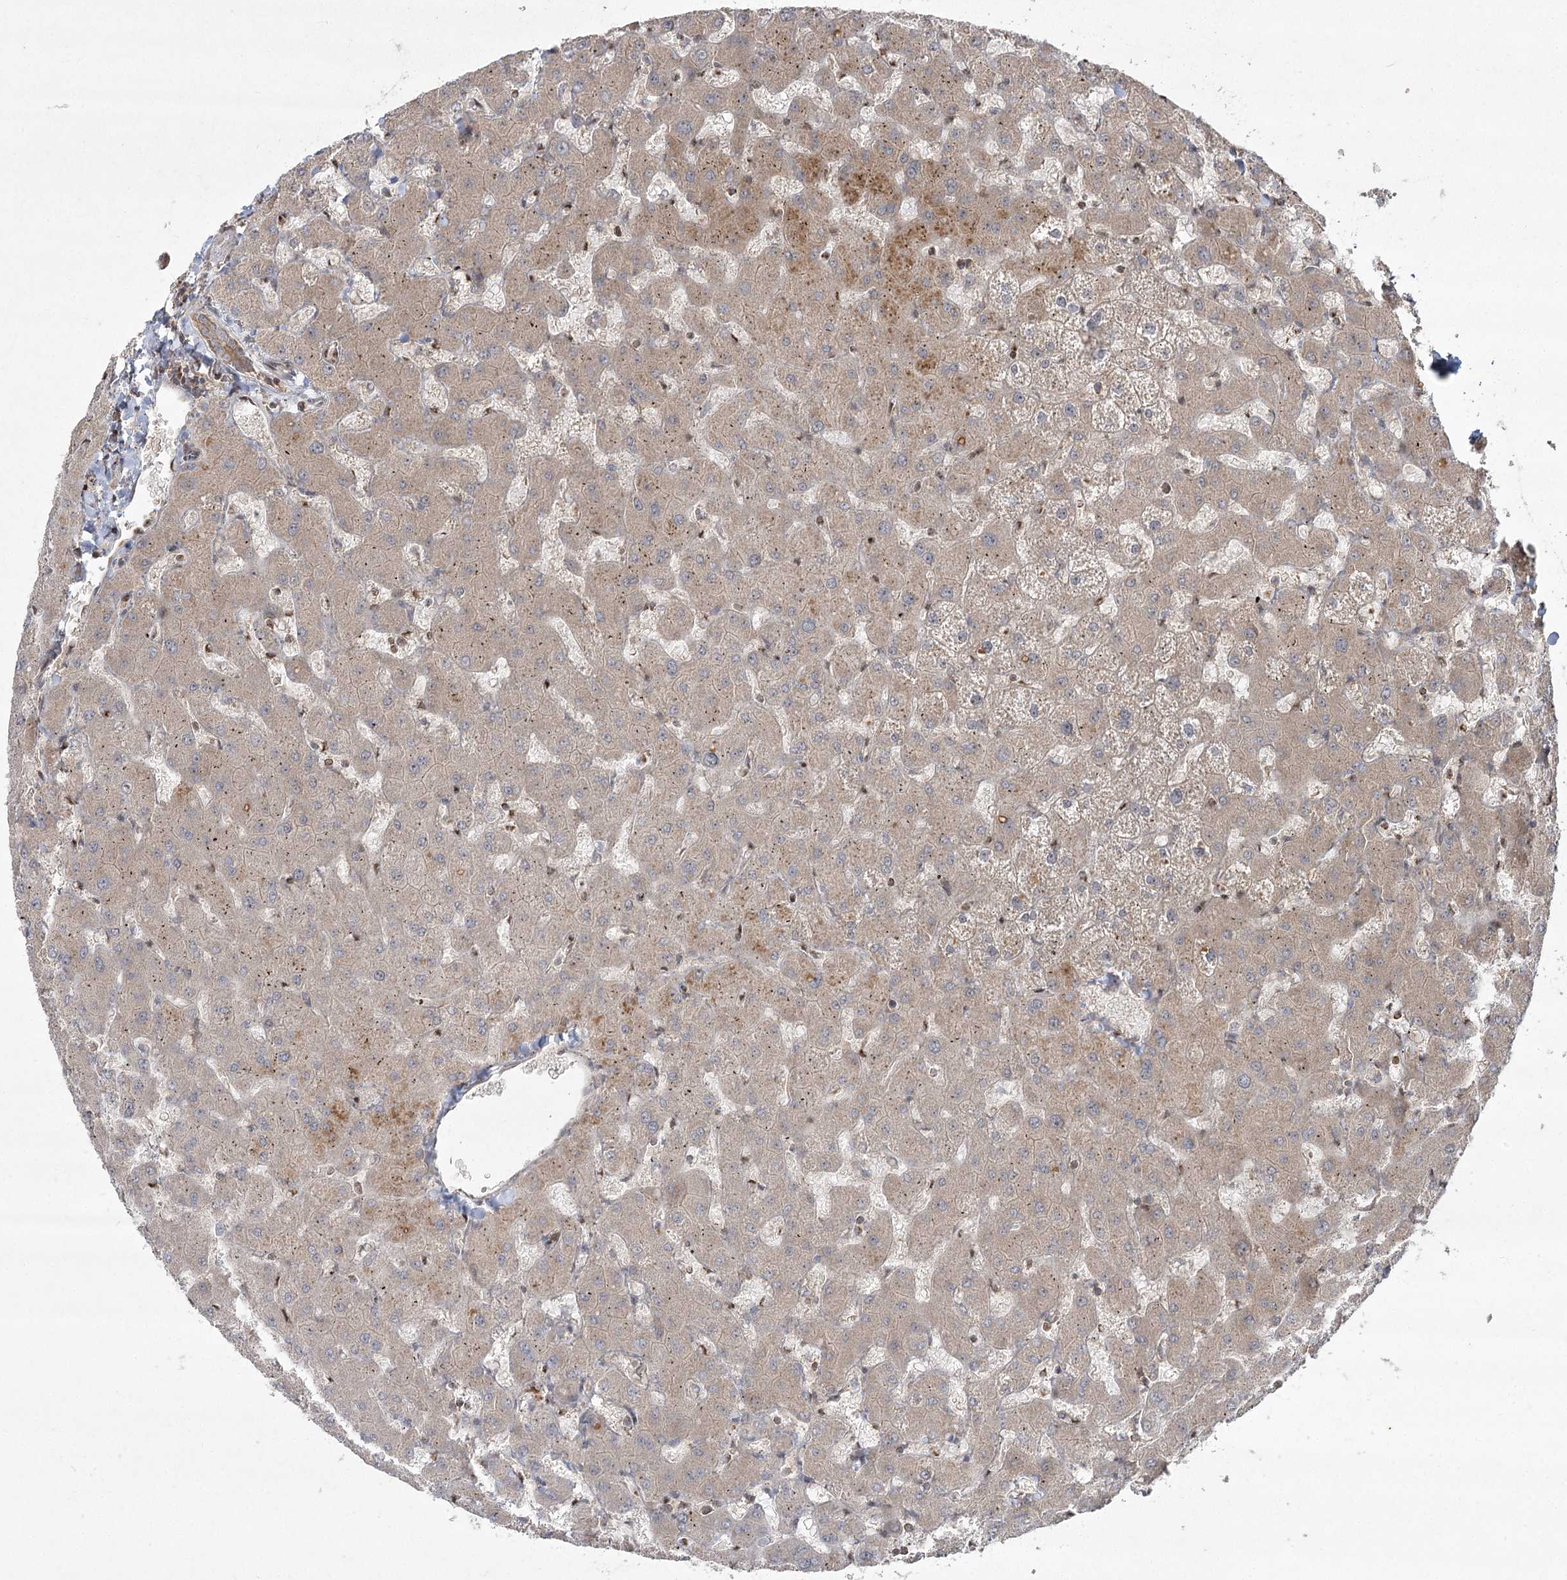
{"staining": {"intensity": "moderate", "quantity": ">75%", "location": "cytoplasmic/membranous"}, "tissue": "liver", "cell_type": "Cholangiocytes", "image_type": "normal", "snomed": [{"axis": "morphology", "description": "Normal tissue, NOS"}, {"axis": "topography", "description": "Liver"}], "caption": "This micrograph displays IHC staining of unremarkable liver, with medium moderate cytoplasmic/membranous expression in about >75% of cholangiocytes.", "gene": "CPLANE1", "patient": {"sex": "female", "age": 63}}